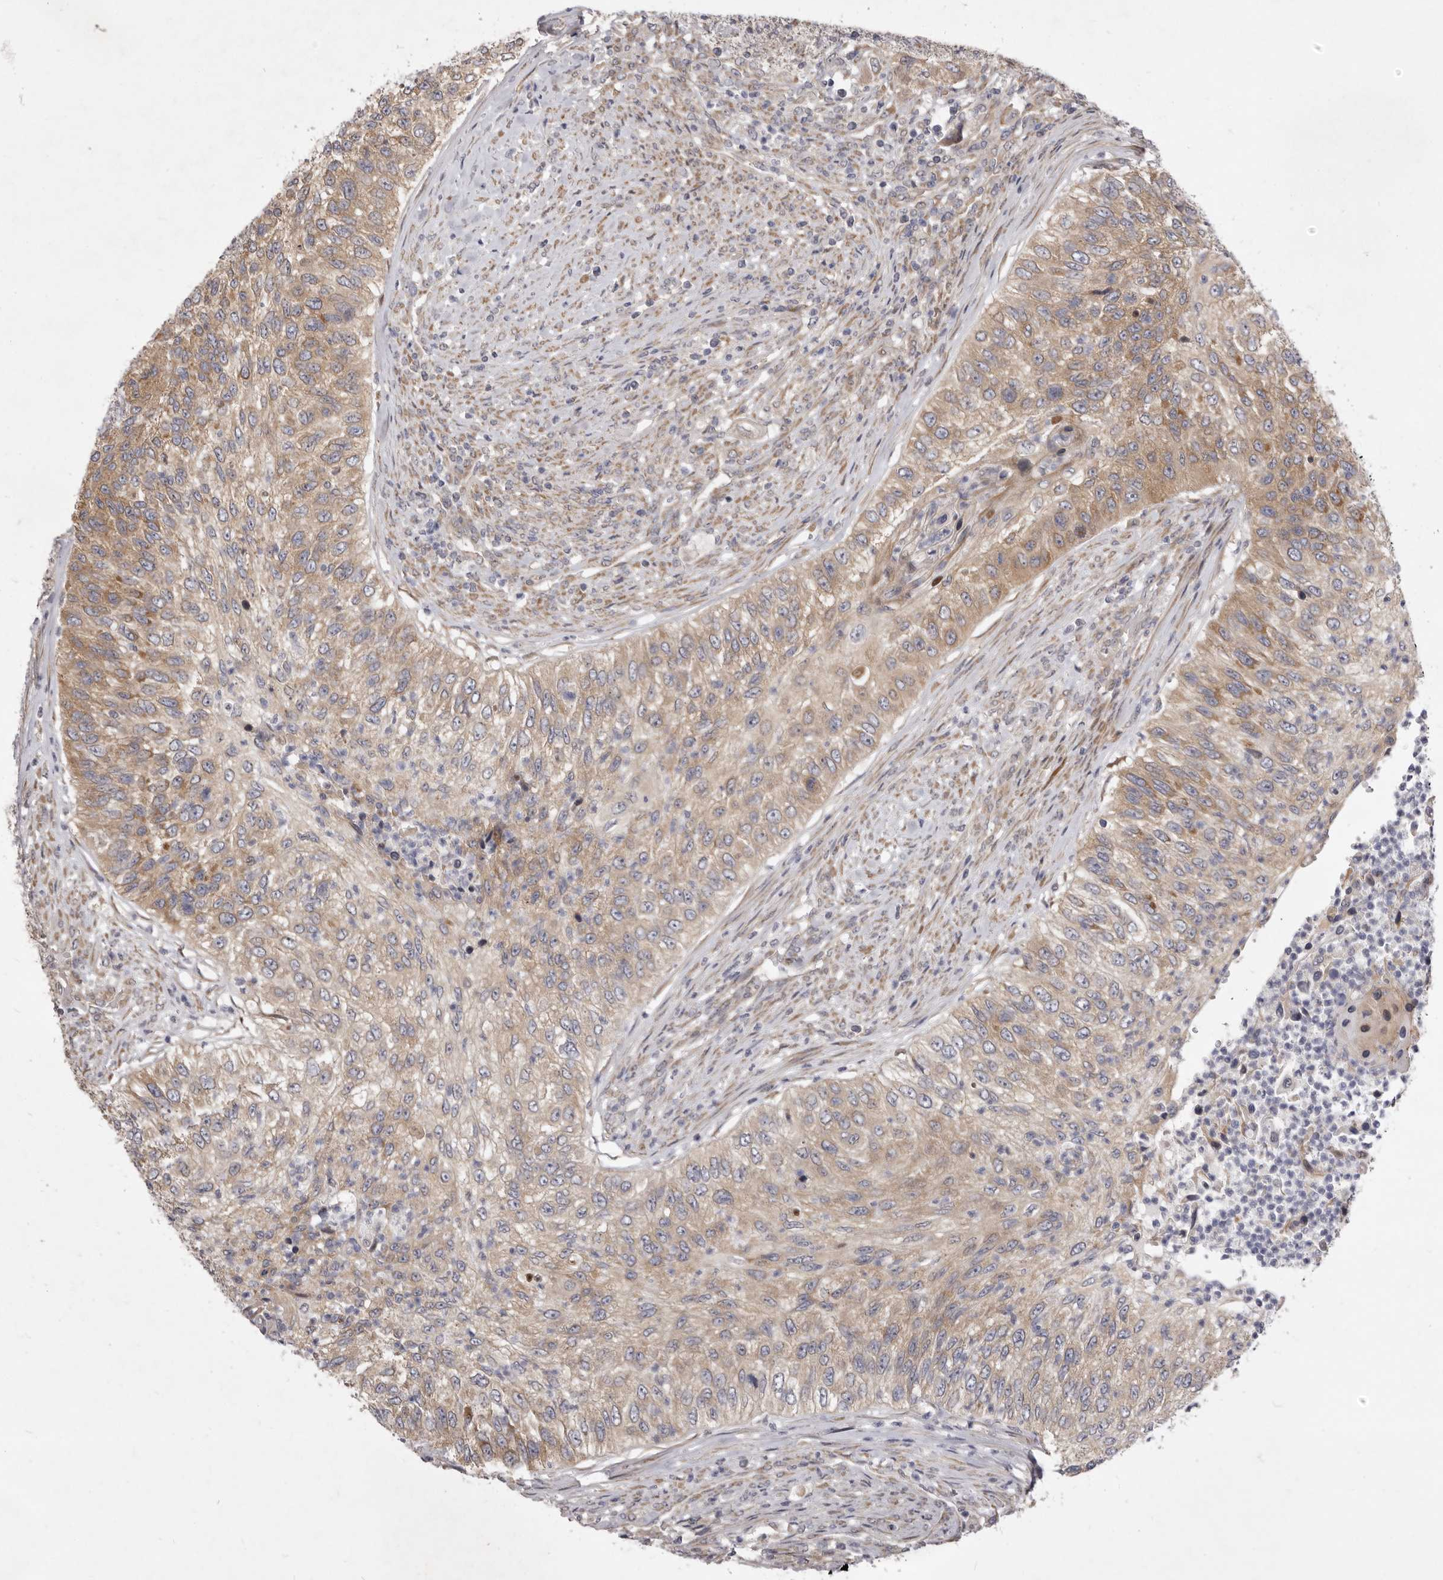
{"staining": {"intensity": "moderate", "quantity": ">75%", "location": "cytoplasmic/membranous"}, "tissue": "urothelial cancer", "cell_type": "Tumor cells", "image_type": "cancer", "snomed": [{"axis": "morphology", "description": "Urothelial carcinoma, High grade"}, {"axis": "topography", "description": "Urinary bladder"}], "caption": "The image demonstrates a brown stain indicating the presence of a protein in the cytoplasmic/membranous of tumor cells in urothelial cancer. The staining was performed using DAB (3,3'-diaminobenzidine), with brown indicating positive protein expression. Nuclei are stained blue with hematoxylin.", "gene": "TBC1D8B", "patient": {"sex": "female", "age": 60}}